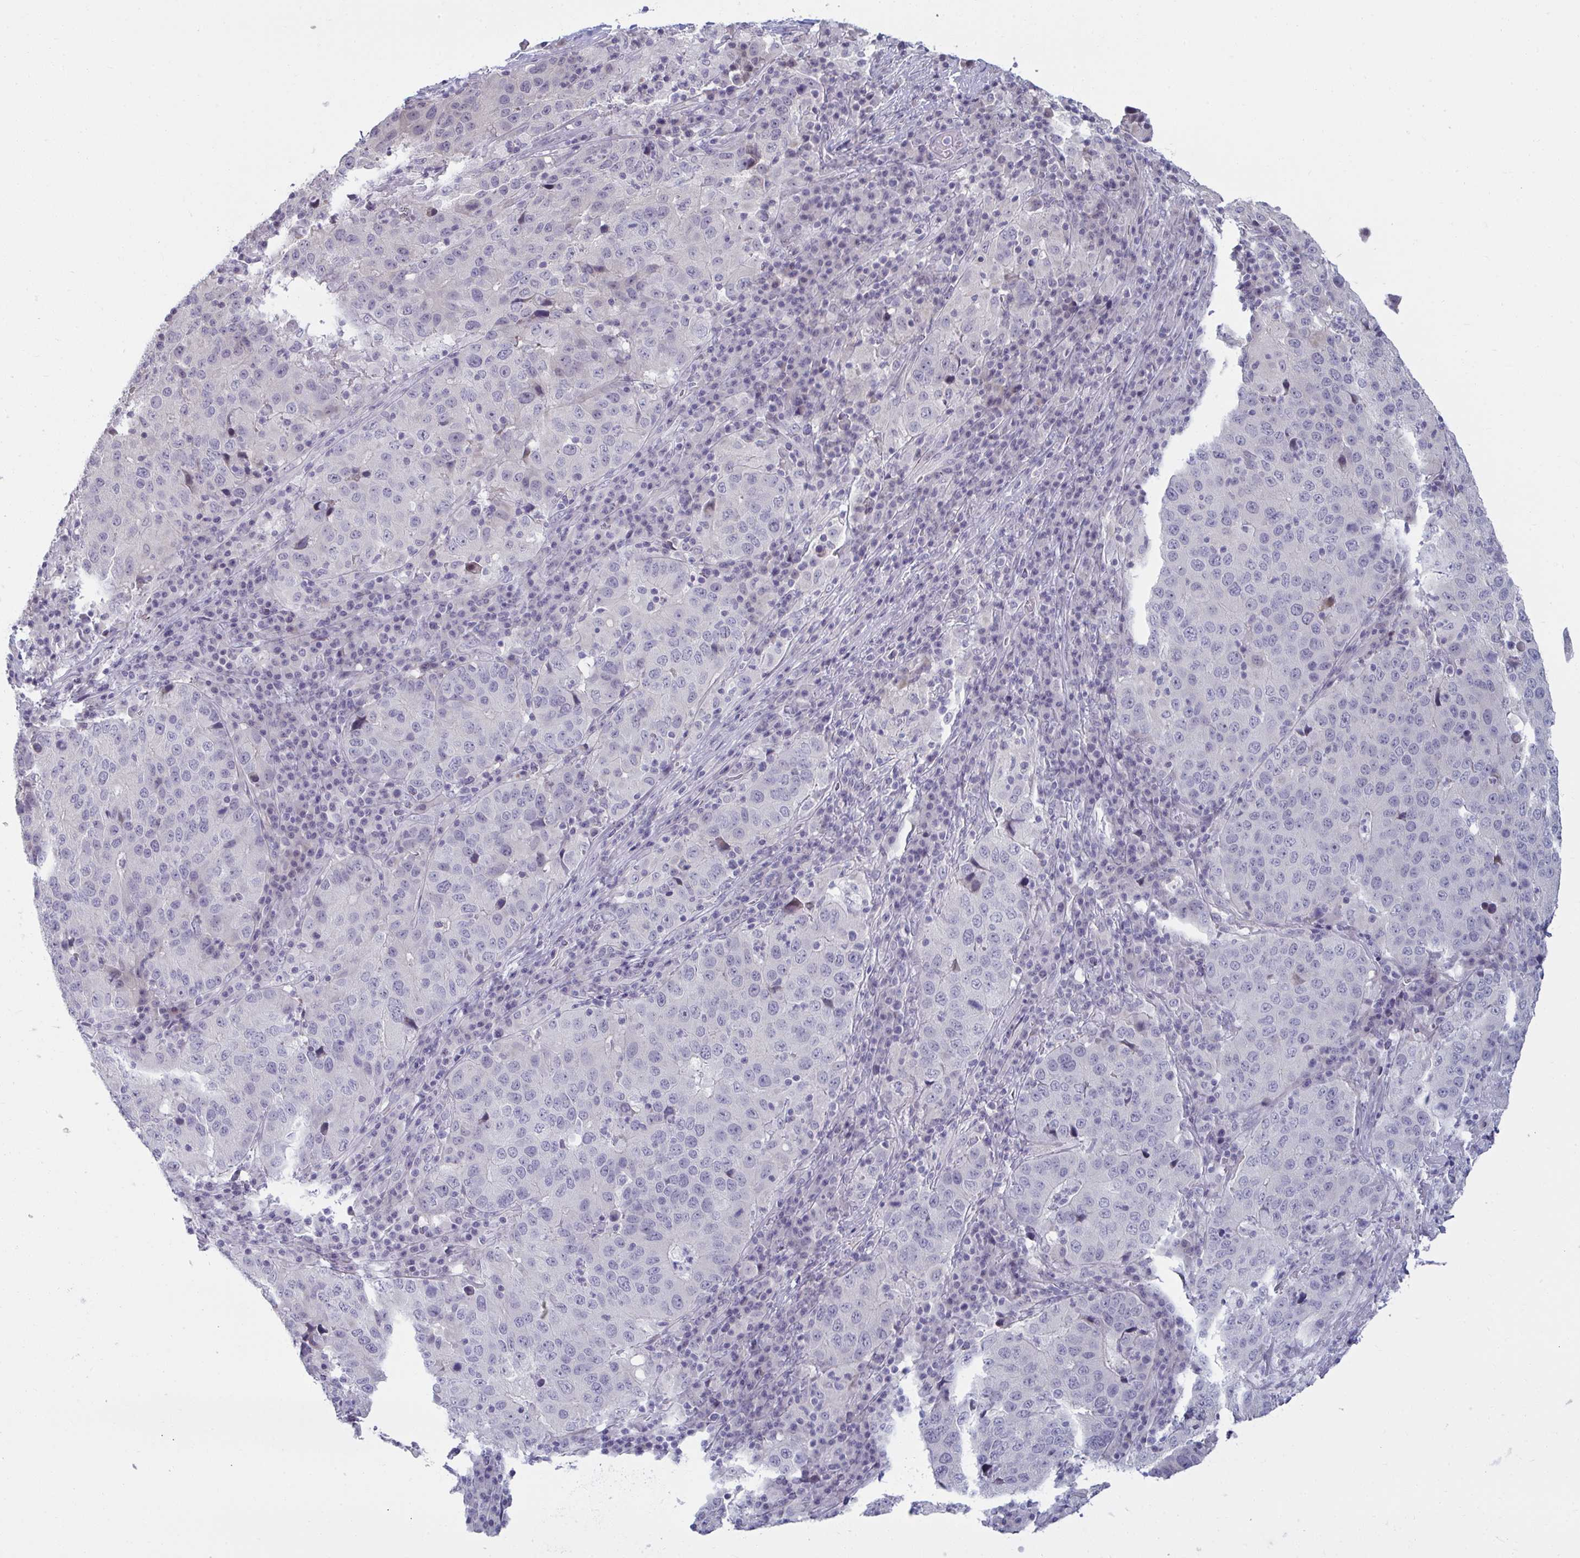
{"staining": {"intensity": "negative", "quantity": "none", "location": "none"}, "tissue": "stomach cancer", "cell_type": "Tumor cells", "image_type": "cancer", "snomed": [{"axis": "morphology", "description": "Adenocarcinoma, NOS"}, {"axis": "topography", "description": "Stomach"}], "caption": "The photomicrograph shows no staining of tumor cells in adenocarcinoma (stomach).", "gene": "RNASEH1", "patient": {"sex": "male", "age": 71}}